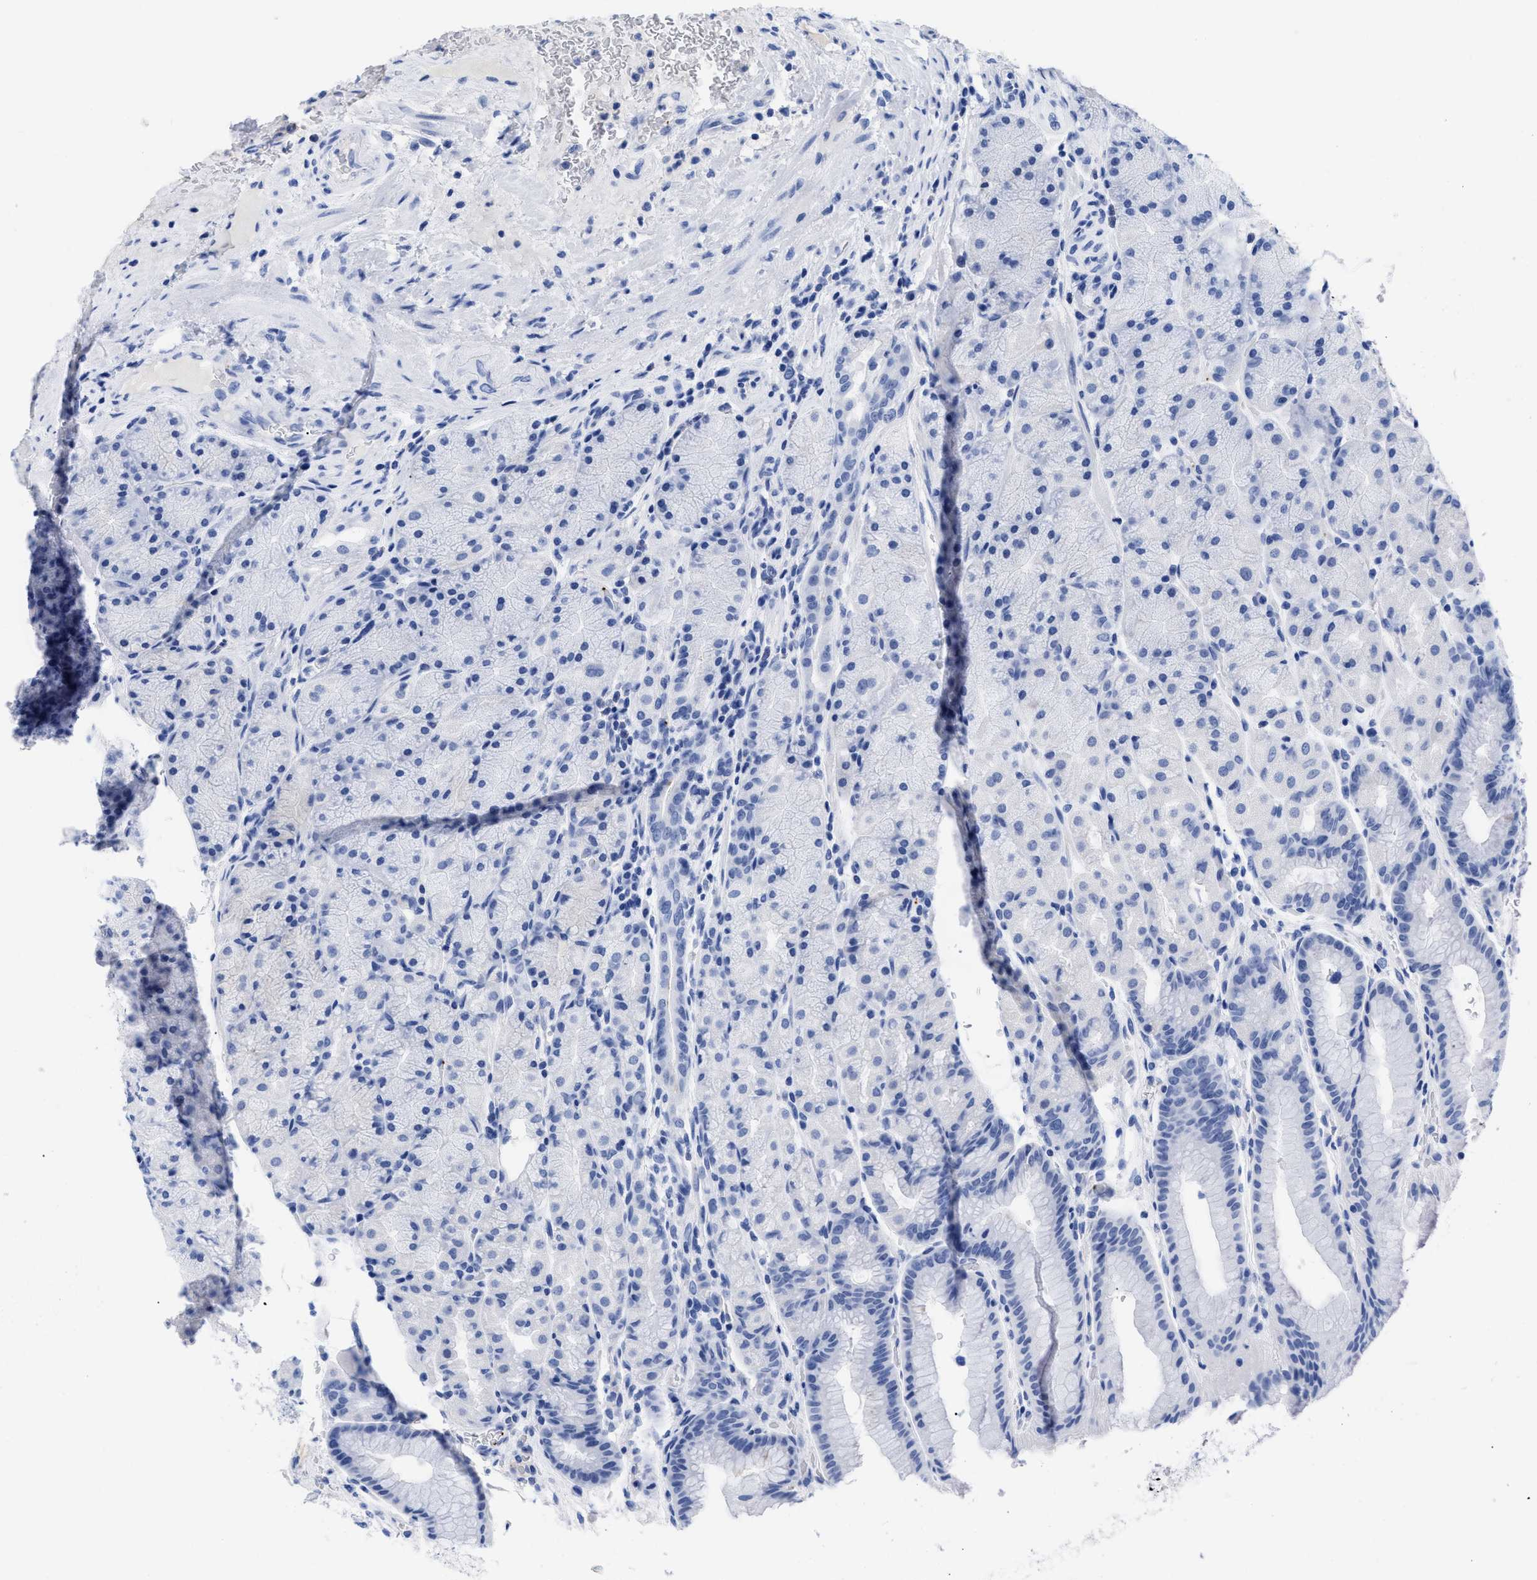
{"staining": {"intensity": "negative", "quantity": "none", "location": "none"}, "tissue": "stomach", "cell_type": "Glandular cells", "image_type": "normal", "snomed": [{"axis": "morphology", "description": "Normal tissue, NOS"}, {"axis": "morphology", "description": "Carcinoid, malignant, NOS"}, {"axis": "topography", "description": "Stomach, upper"}], "caption": "High power microscopy histopathology image of an immunohistochemistry (IHC) micrograph of unremarkable stomach, revealing no significant positivity in glandular cells. (IHC, brightfield microscopy, high magnification).", "gene": "TREML1", "patient": {"sex": "male", "age": 39}}